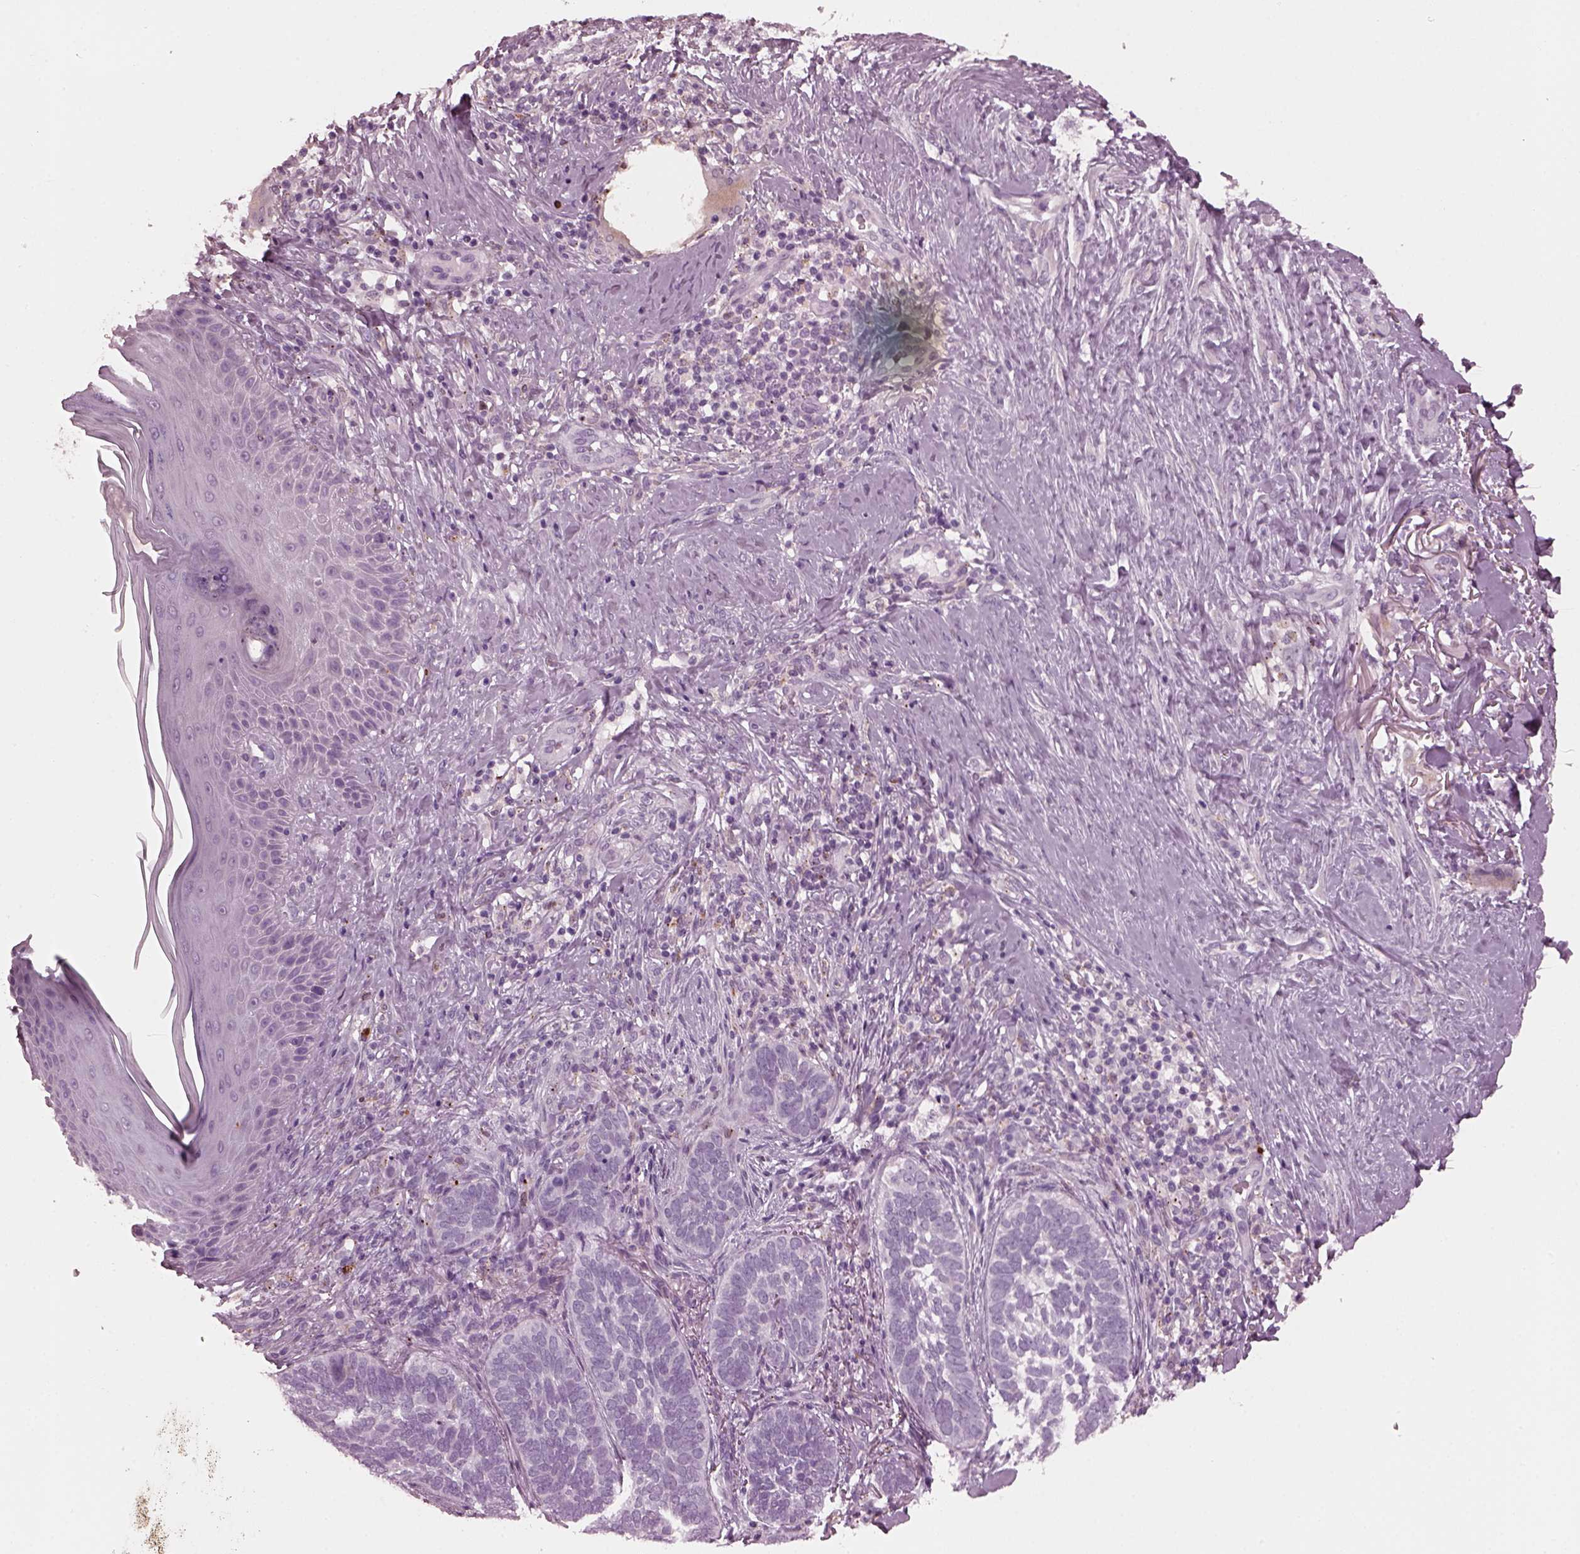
{"staining": {"intensity": "negative", "quantity": "none", "location": "none"}, "tissue": "skin cancer", "cell_type": "Tumor cells", "image_type": "cancer", "snomed": [{"axis": "morphology", "description": "Normal tissue, NOS"}, {"axis": "morphology", "description": "Basal cell carcinoma"}, {"axis": "topography", "description": "Skin"}], "caption": "IHC of human skin cancer (basal cell carcinoma) reveals no positivity in tumor cells.", "gene": "SLAMF8", "patient": {"sex": "male", "age": 46}}